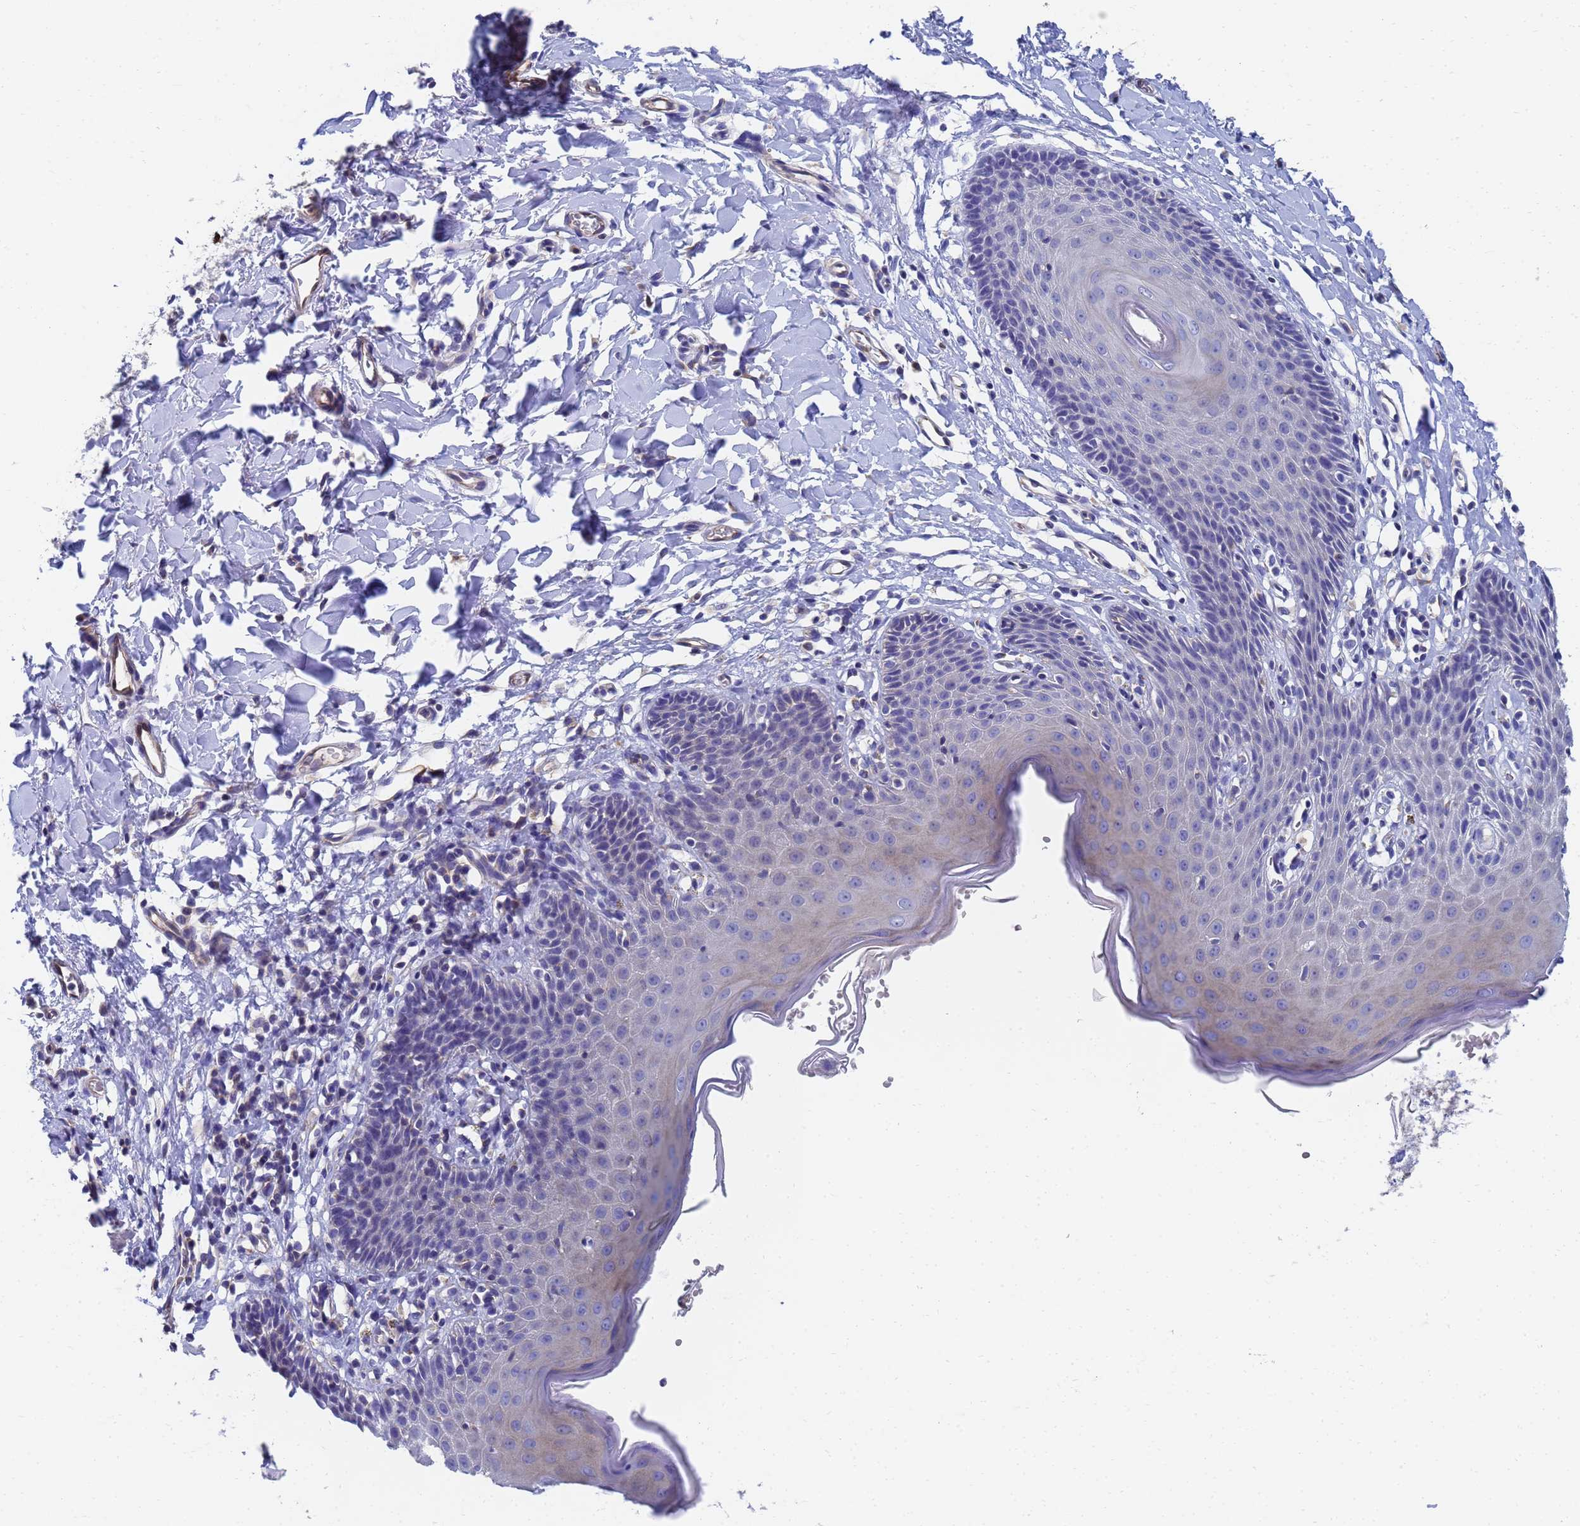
{"staining": {"intensity": "weak", "quantity": "<25%", "location": "cytoplasmic/membranous"}, "tissue": "skin", "cell_type": "Epidermal cells", "image_type": "normal", "snomed": [{"axis": "morphology", "description": "Normal tissue, NOS"}, {"axis": "topography", "description": "Vulva"}], "caption": "The photomicrograph demonstrates no significant expression in epidermal cells of skin. (DAB (3,3'-diaminobenzidine) immunohistochemistry, high magnification).", "gene": "GCHFR", "patient": {"sex": "female", "age": 68}}